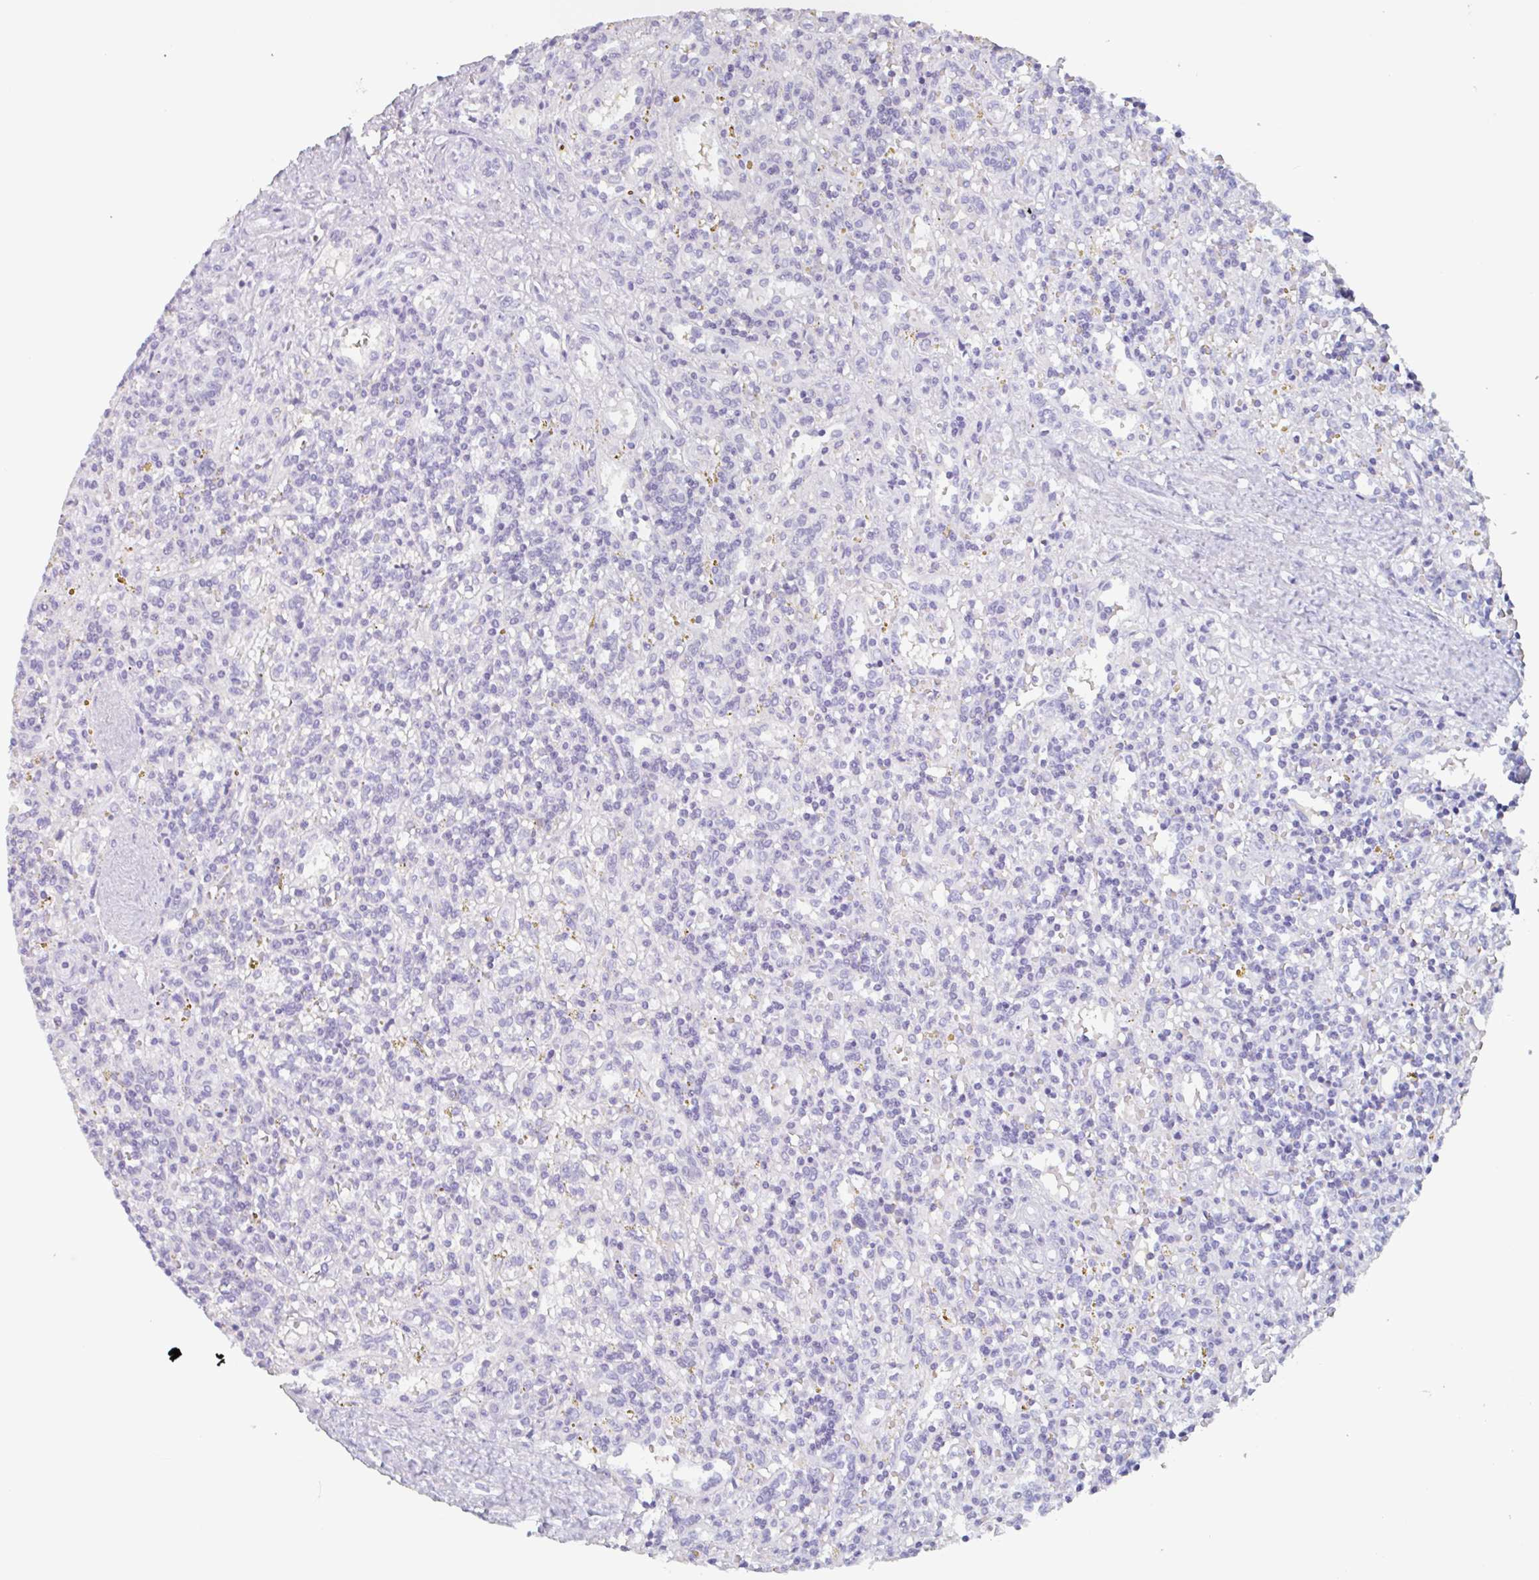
{"staining": {"intensity": "negative", "quantity": "none", "location": "none"}, "tissue": "lymphoma", "cell_type": "Tumor cells", "image_type": "cancer", "snomed": [{"axis": "morphology", "description": "Malignant lymphoma, non-Hodgkin's type, Low grade"}, {"axis": "topography", "description": "Spleen"}], "caption": "IHC micrograph of neoplastic tissue: human lymphoma stained with DAB reveals no significant protein expression in tumor cells.", "gene": "EMC4", "patient": {"sex": "male", "age": 67}}